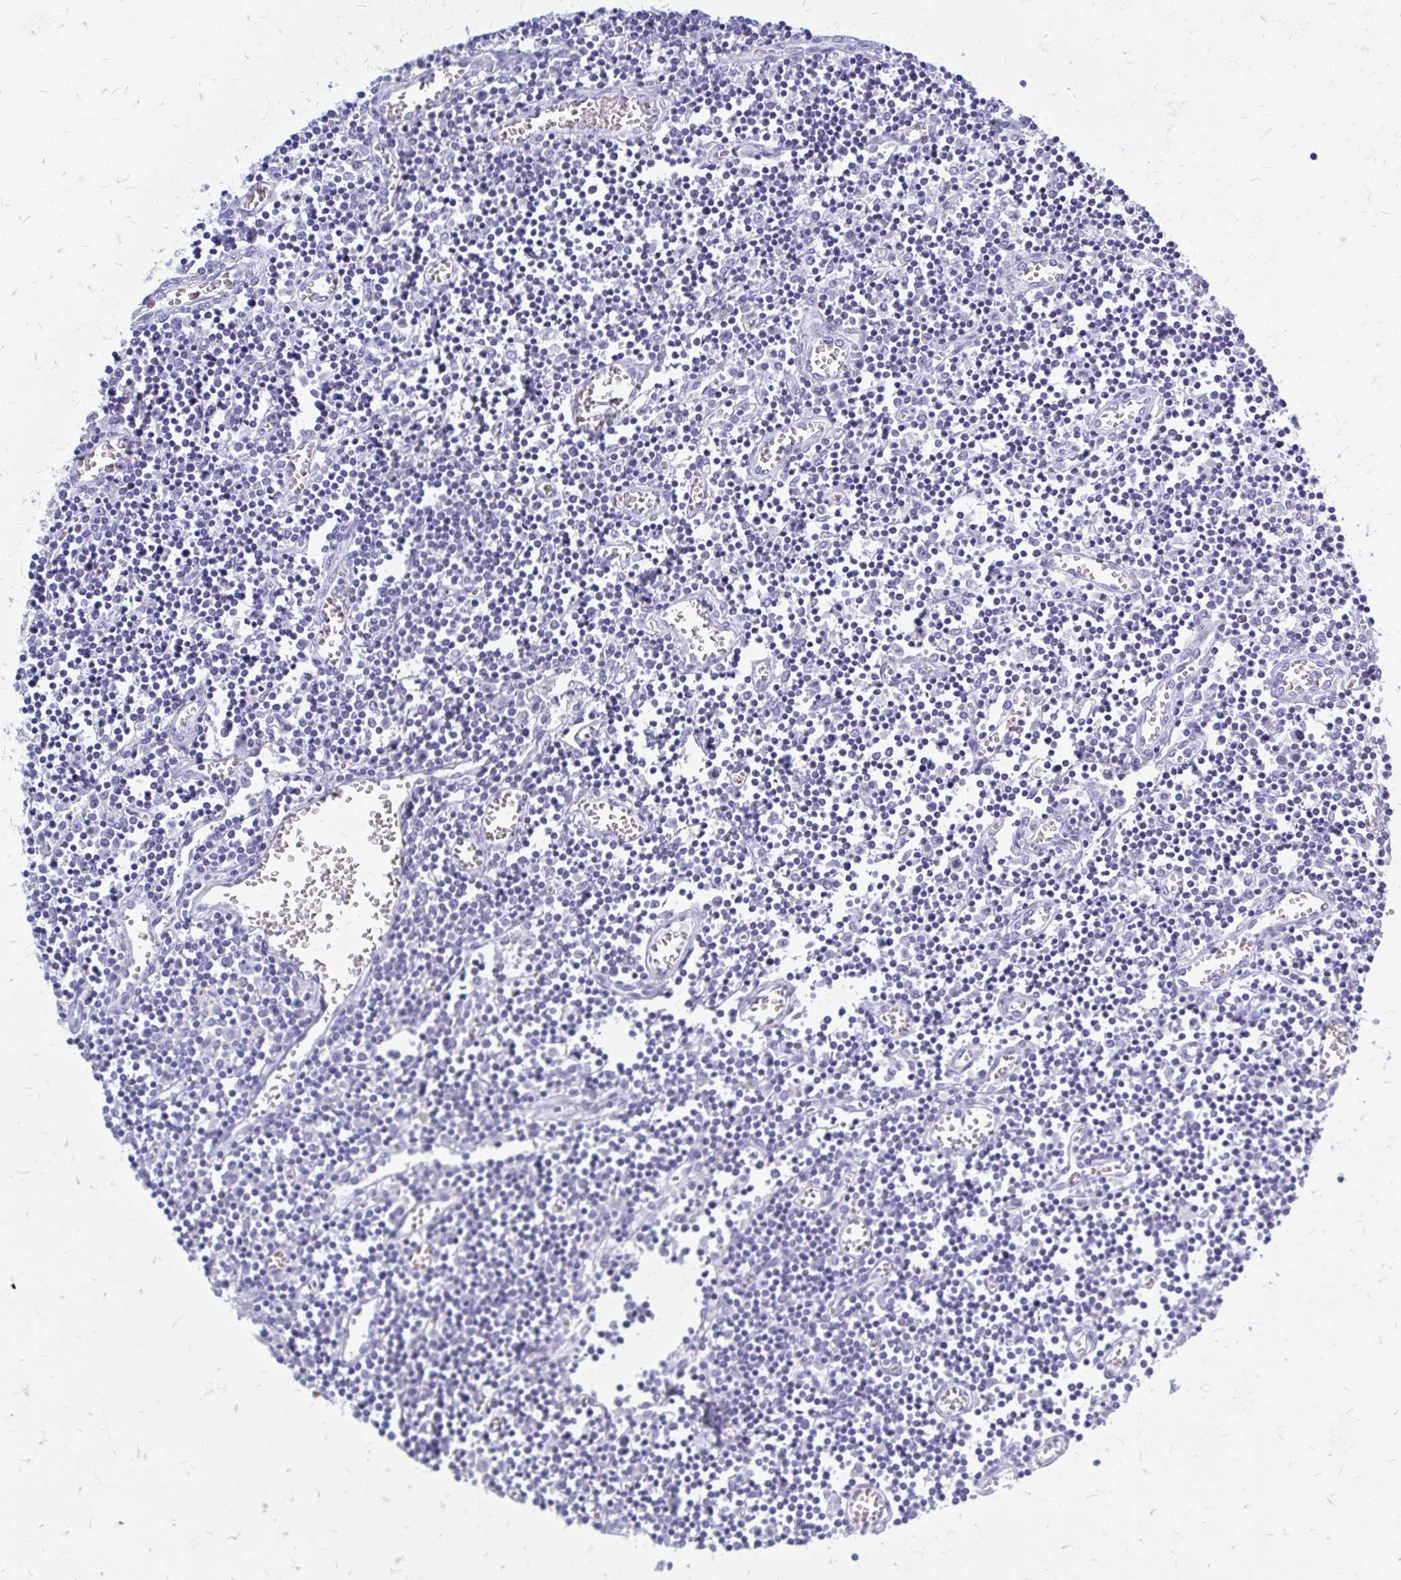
{"staining": {"intensity": "negative", "quantity": "none", "location": "none"}, "tissue": "lymph node", "cell_type": "Germinal center cells", "image_type": "normal", "snomed": [{"axis": "morphology", "description": "Normal tissue, NOS"}, {"axis": "topography", "description": "Lymph node"}], "caption": "Germinal center cells show no significant positivity in normal lymph node.", "gene": "KLHDC7A", "patient": {"sex": "male", "age": 66}}